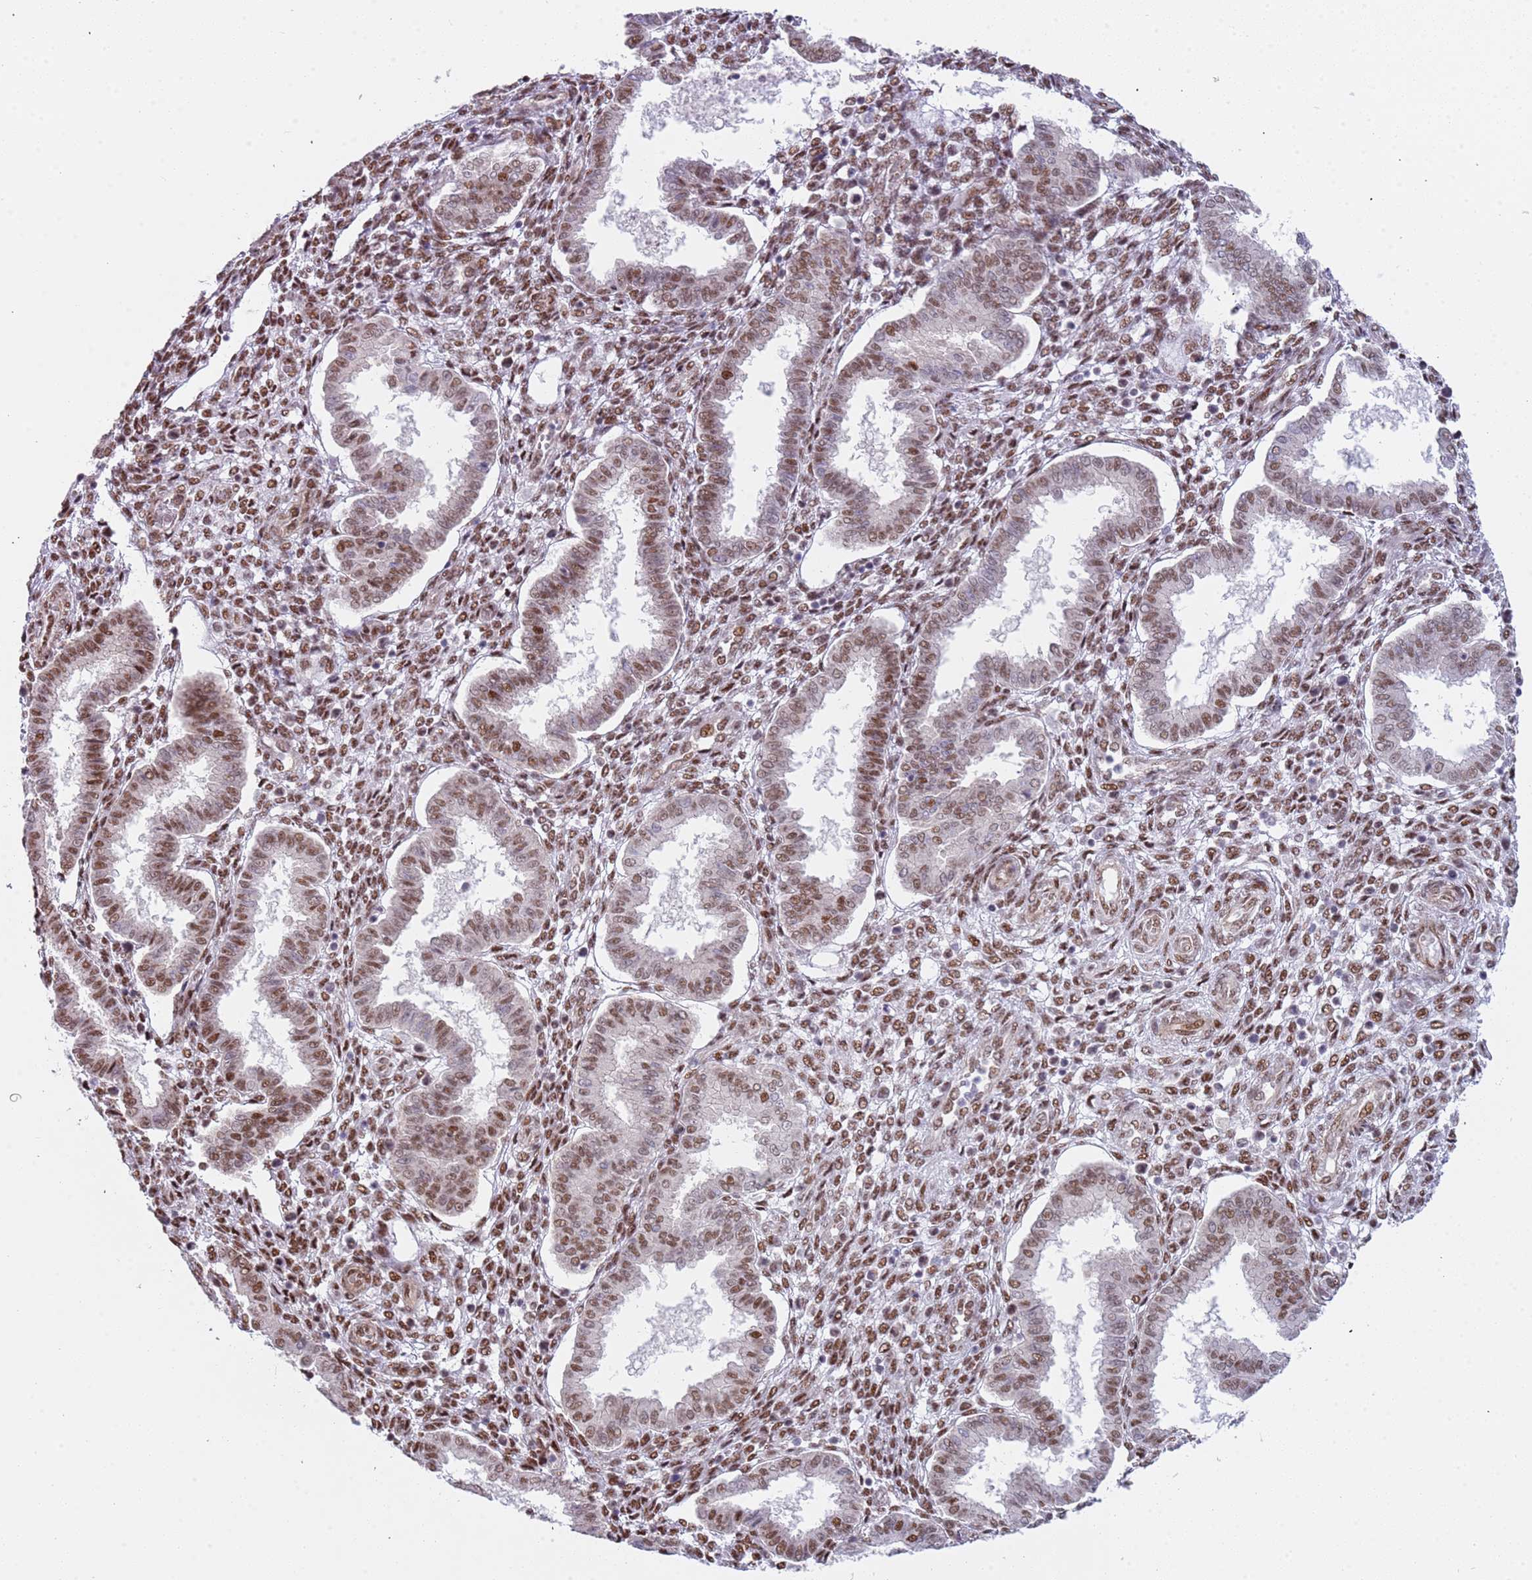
{"staining": {"intensity": "moderate", "quantity": "25%-75%", "location": "nuclear"}, "tissue": "endometrium", "cell_type": "Cells in endometrial stroma", "image_type": "normal", "snomed": [{"axis": "morphology", "description": "Normal tissue, NOS"}, {"axis": "topography", "description": "Endometrium"}], "caption": "Cells in endometrial stroma reveal medium levels of moderate nuclear positivity in about 25%-75% of cells in unremarkable endometrium. Using DAB (3,3'-diaminobenzidine) (brown) and hematoxylin (blue) stains, captured at high magnification using brightfield microscopy.", "gene": "LRMDA", "patient": {"sex": "female", "age": 24}}